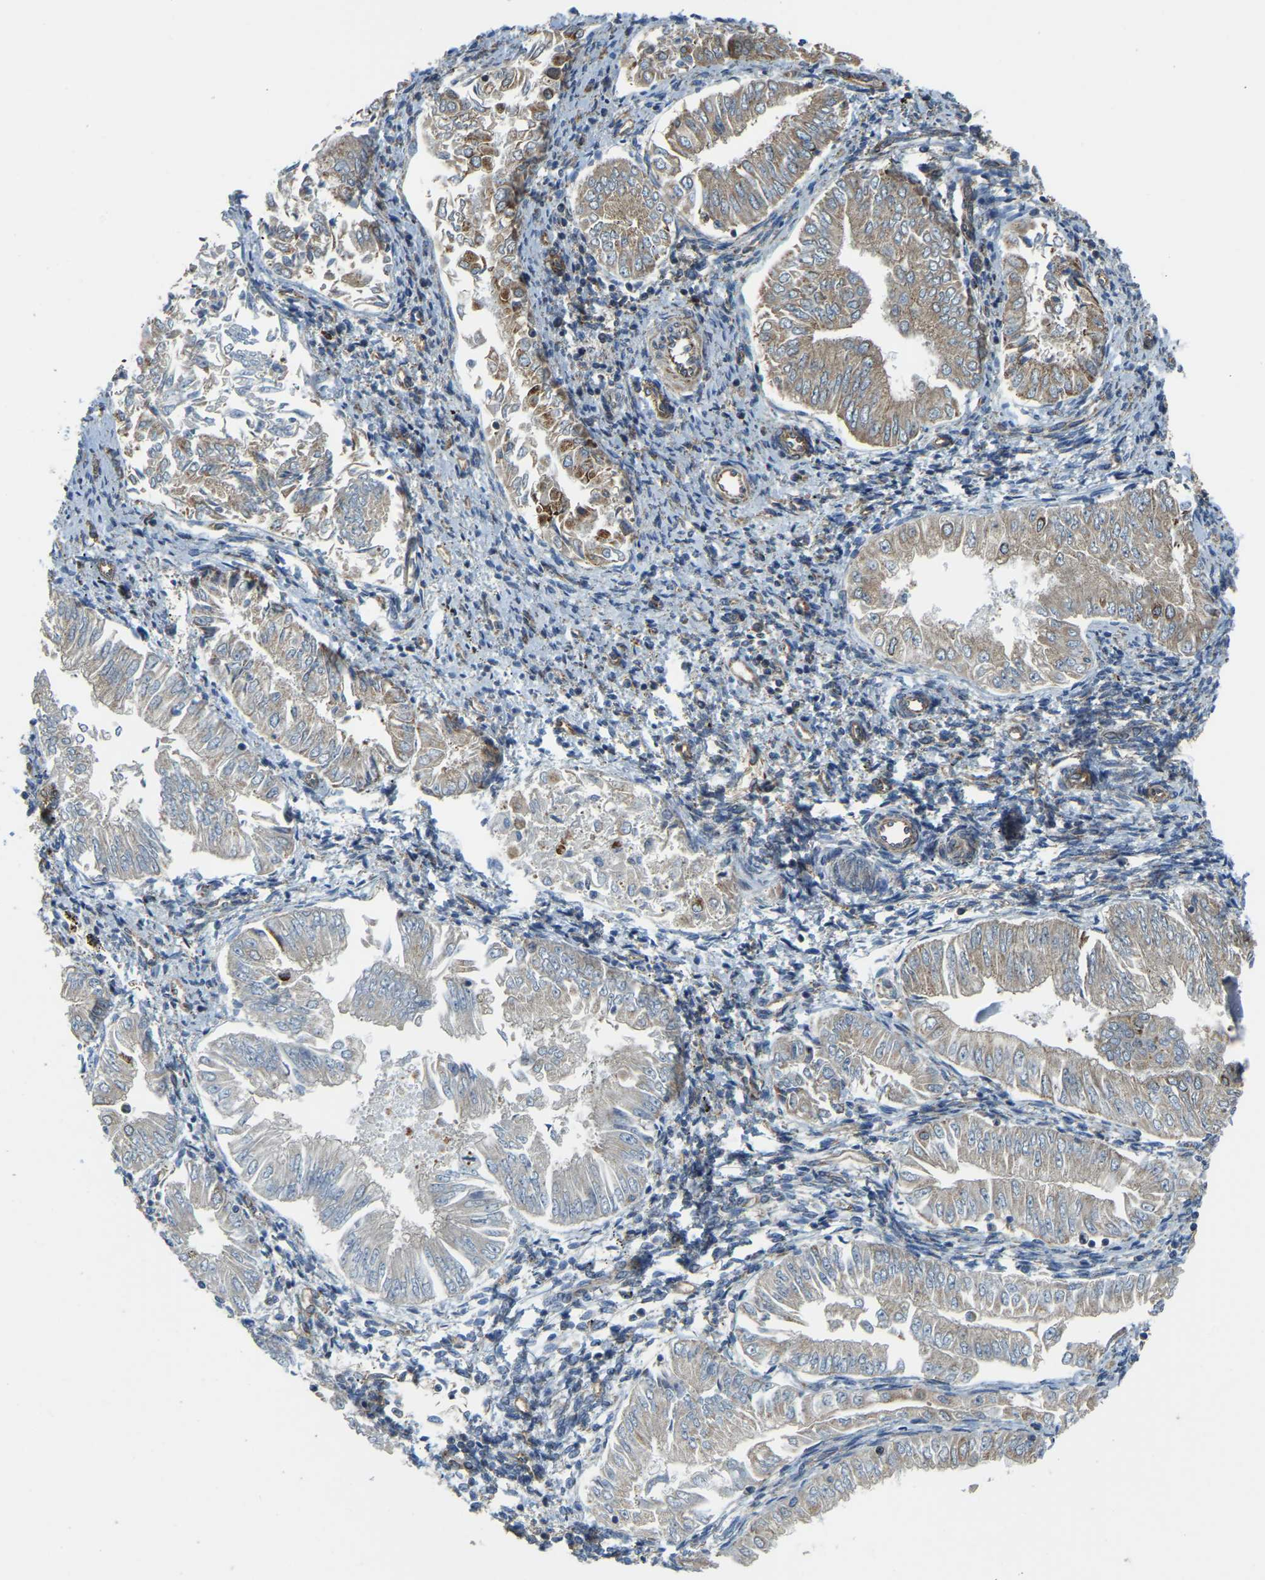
{"staining": {"intensity": "weak", "quantity": "25%-75%", "location": "cytoplasmic/membranous"}, "tissue": "endometrial cancer", "cell_type": "Tumor cells", "image_type": "cancer", "snomed": [{"axis": "morphology", "description": "Adenocarcinoma, NOS"}, {"axis": "topography", "description": "Endometrium"}], "caption": "Weak cytoplasmic/membranous positivity for a protein is present in approximately 25%-75% of tumor cells of endometrial cancer using immunohistochemistry.", "gene": "PSMD7", "patient": {"sex": "female", "age": 53}}